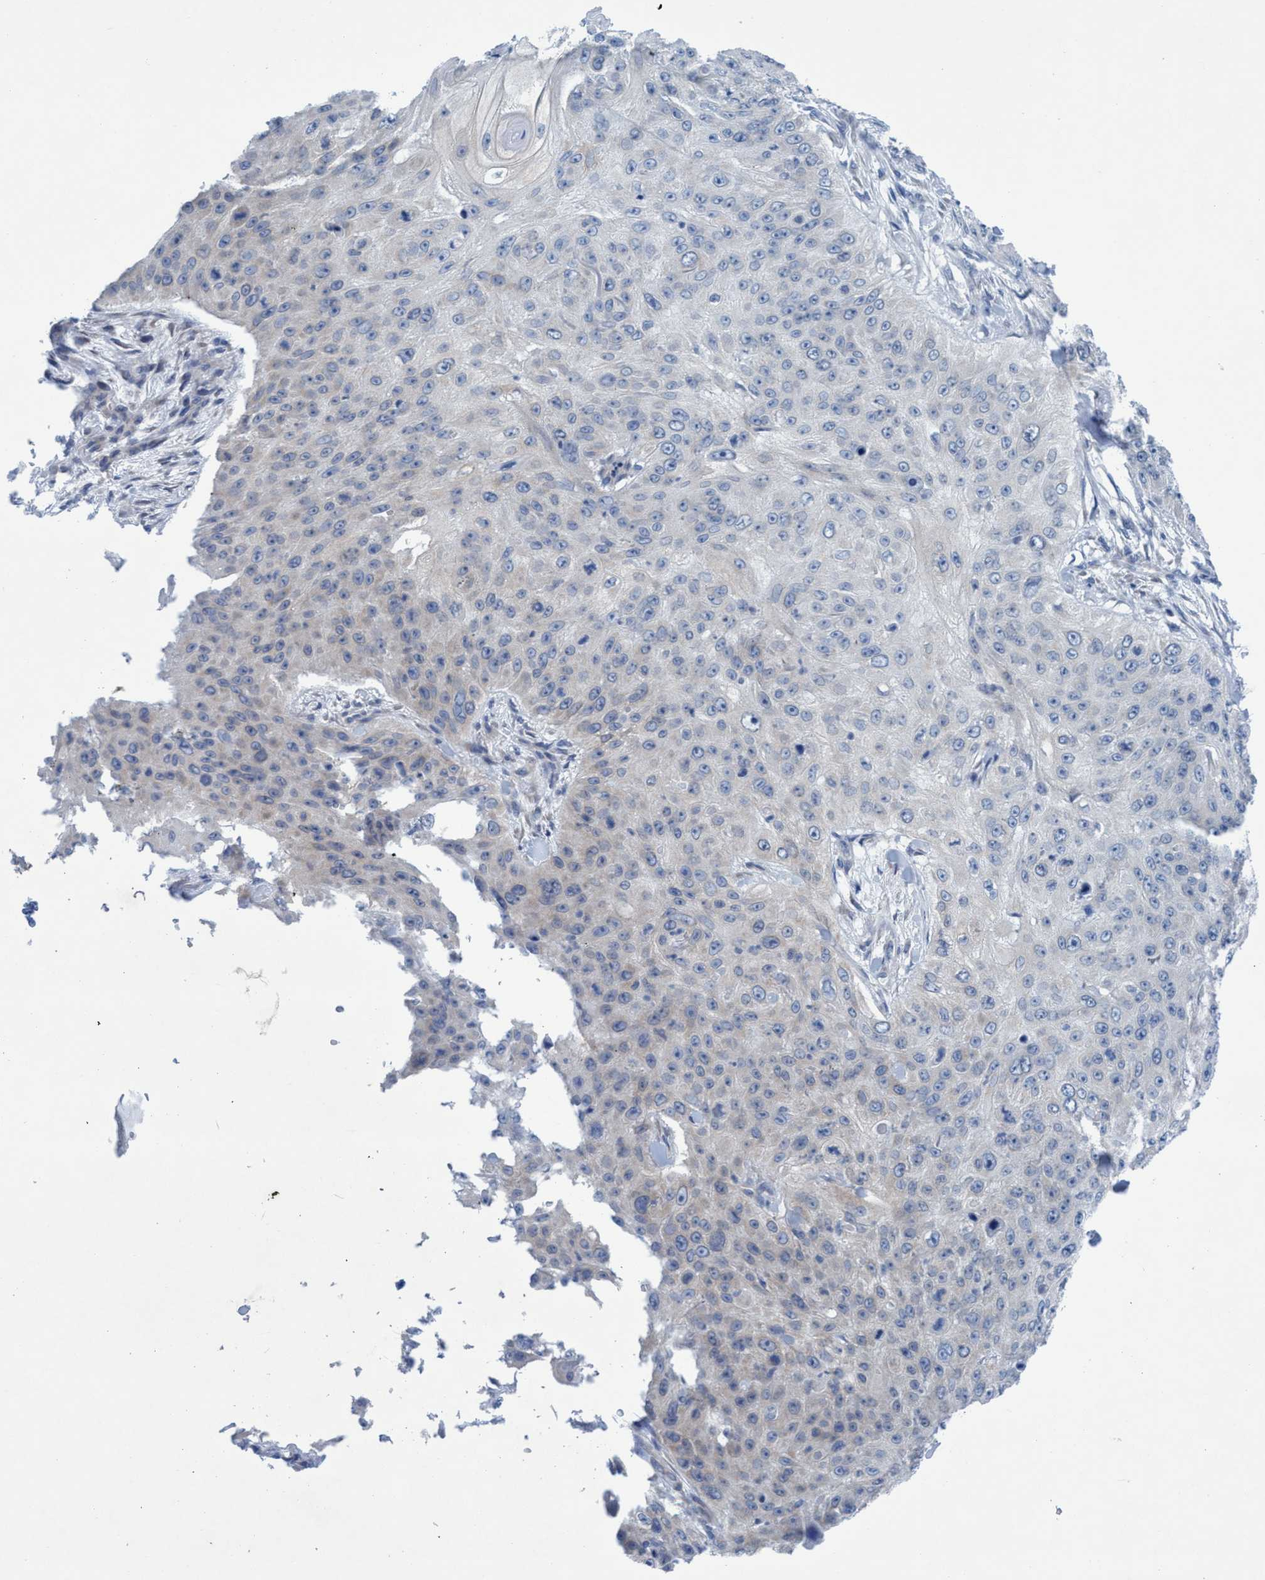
{"staining": {"intensity": "negative", "quantity": "none", "location": "none"}, "tissue": "skin cancer", "cell_type": "Tumor cells", "image_type": "cancer", "snomed": [{"axis": "morphology", "description": "Squamous cell carcinoma, NOS"}, {"axis": "topography", "description": "Skin"}], "caption": "DAB immunohistochemical staining of human skin cancer demonstrates no significant expression in tumor cells.", "gene": "RSAD1", "patient": {"sex": "female", "age": 80}}